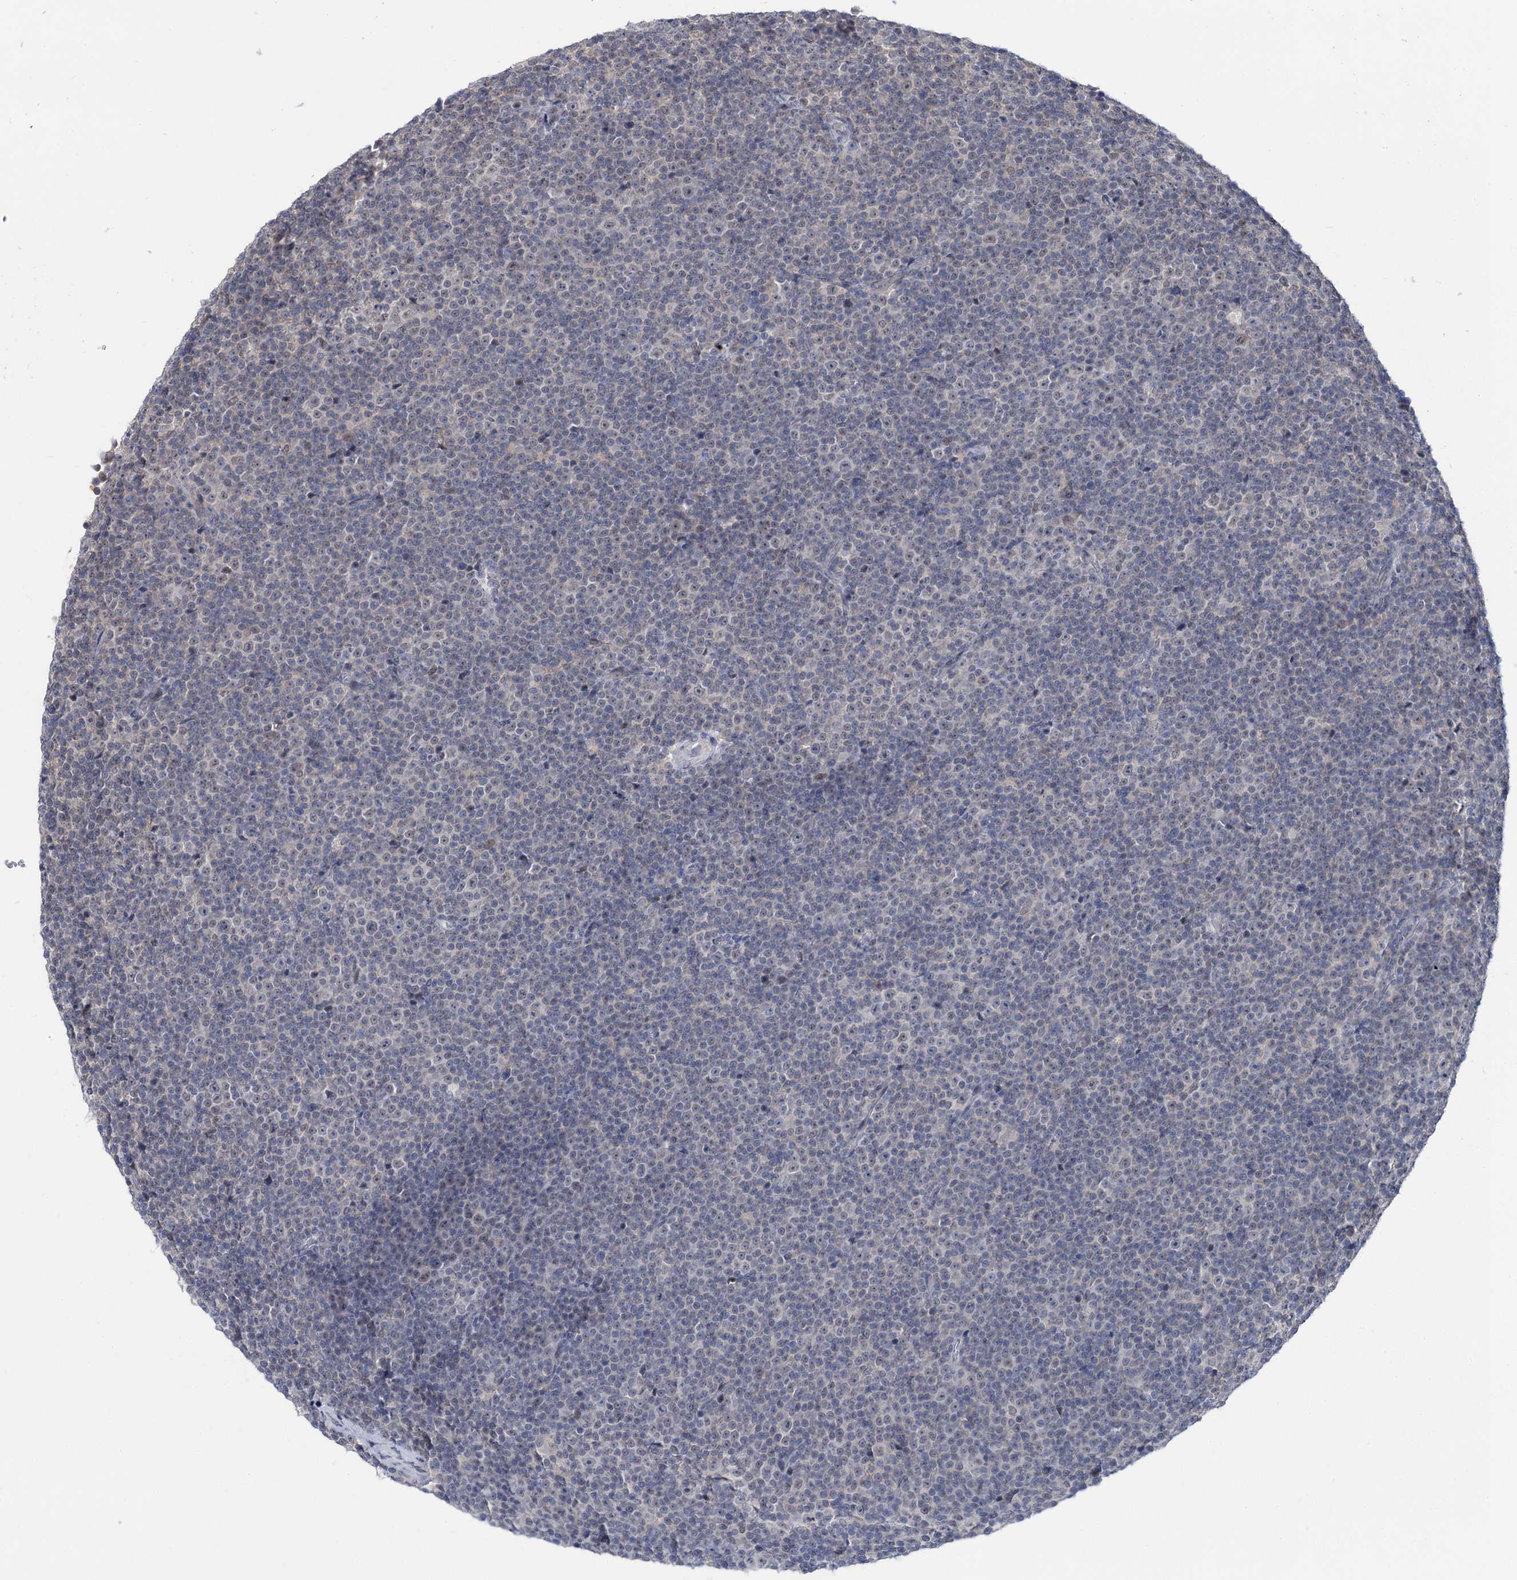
{"staining": {"intensity": "negative", "quantity": "none", "location": "none"}, "tissue": "lymphoma", "cell_type": "Tumor cells", "image_type": "cancer", "snomed": [{"axis": "morphology", "description": "Malignant lymphoma, non-Hodgkin's type, Low grade"}, {"axis": "topography", "description": "Lymph node"}], "caption": "This histopathology image is of lymphoma stained with immunohistochemistry to label a protein in brown with the nuclei are counter-stained blue. There is no expression in tumor cells.", "gene": "NEK10", "patient": {"sex": "female", "age": 67}}